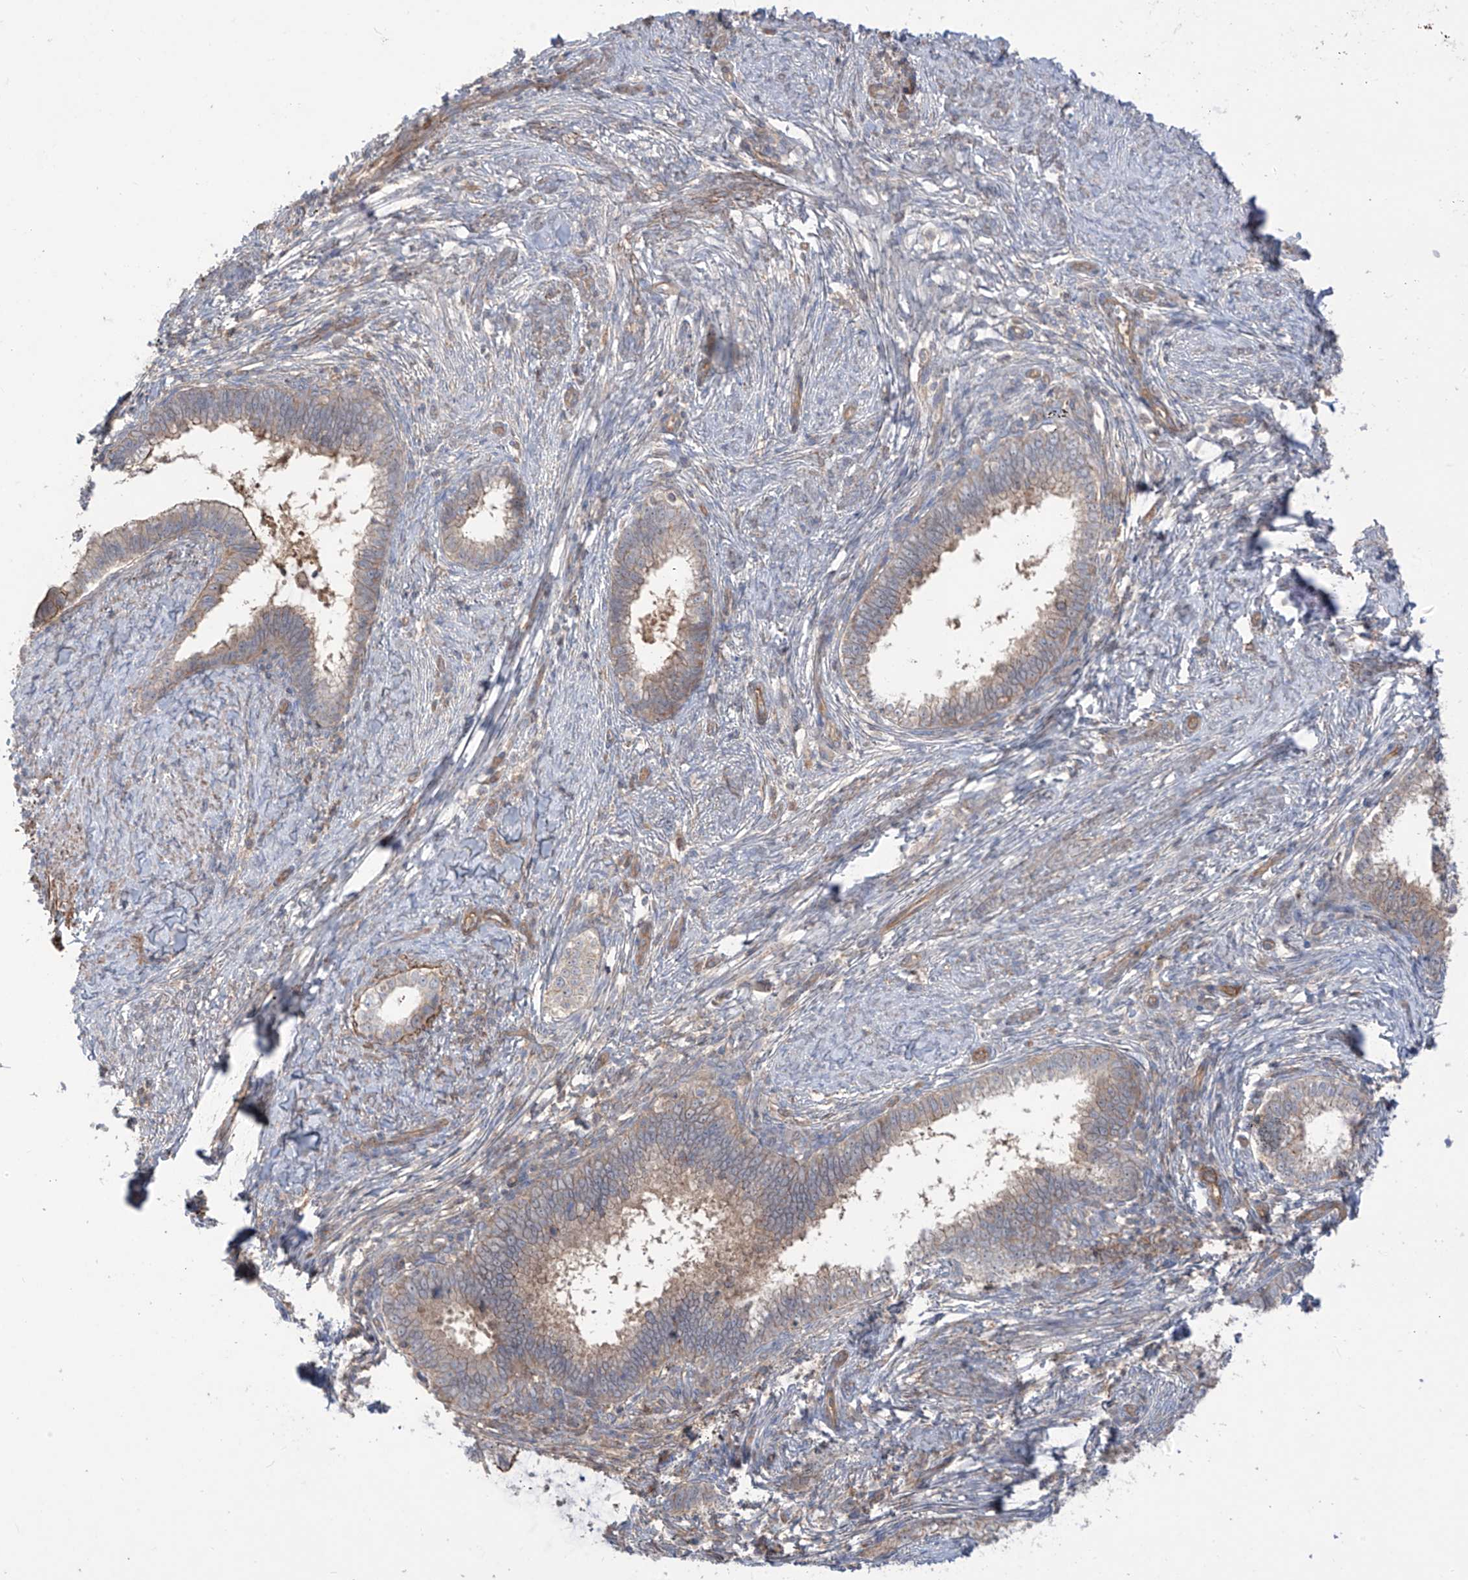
{"staining": {"intensity": "weak", "quantity": ">75%", "location": "cytoplasmic/membranous"}, "tissue": "cervical cancer", "cell_type": "Tumor cells", "image_type": "cancer", "snomed": [{"axis": "morphology", "description": "Adenocarcinoma, NOS"}, {"axis": "topography", "description": "Cervix"}], "caption": "Cervical cancer (adenocarcinoma) stained with DAB (3,3'-diaminobenzidine) IHC shows low levels of weak cytoplasmic/membranous positivity in about >75% of tumor cells. (DAB IHC, brown staining for protein, blue staining for nuclei).", "gene": "TRMU", "patient": {"sex": "female", "age": 36}}